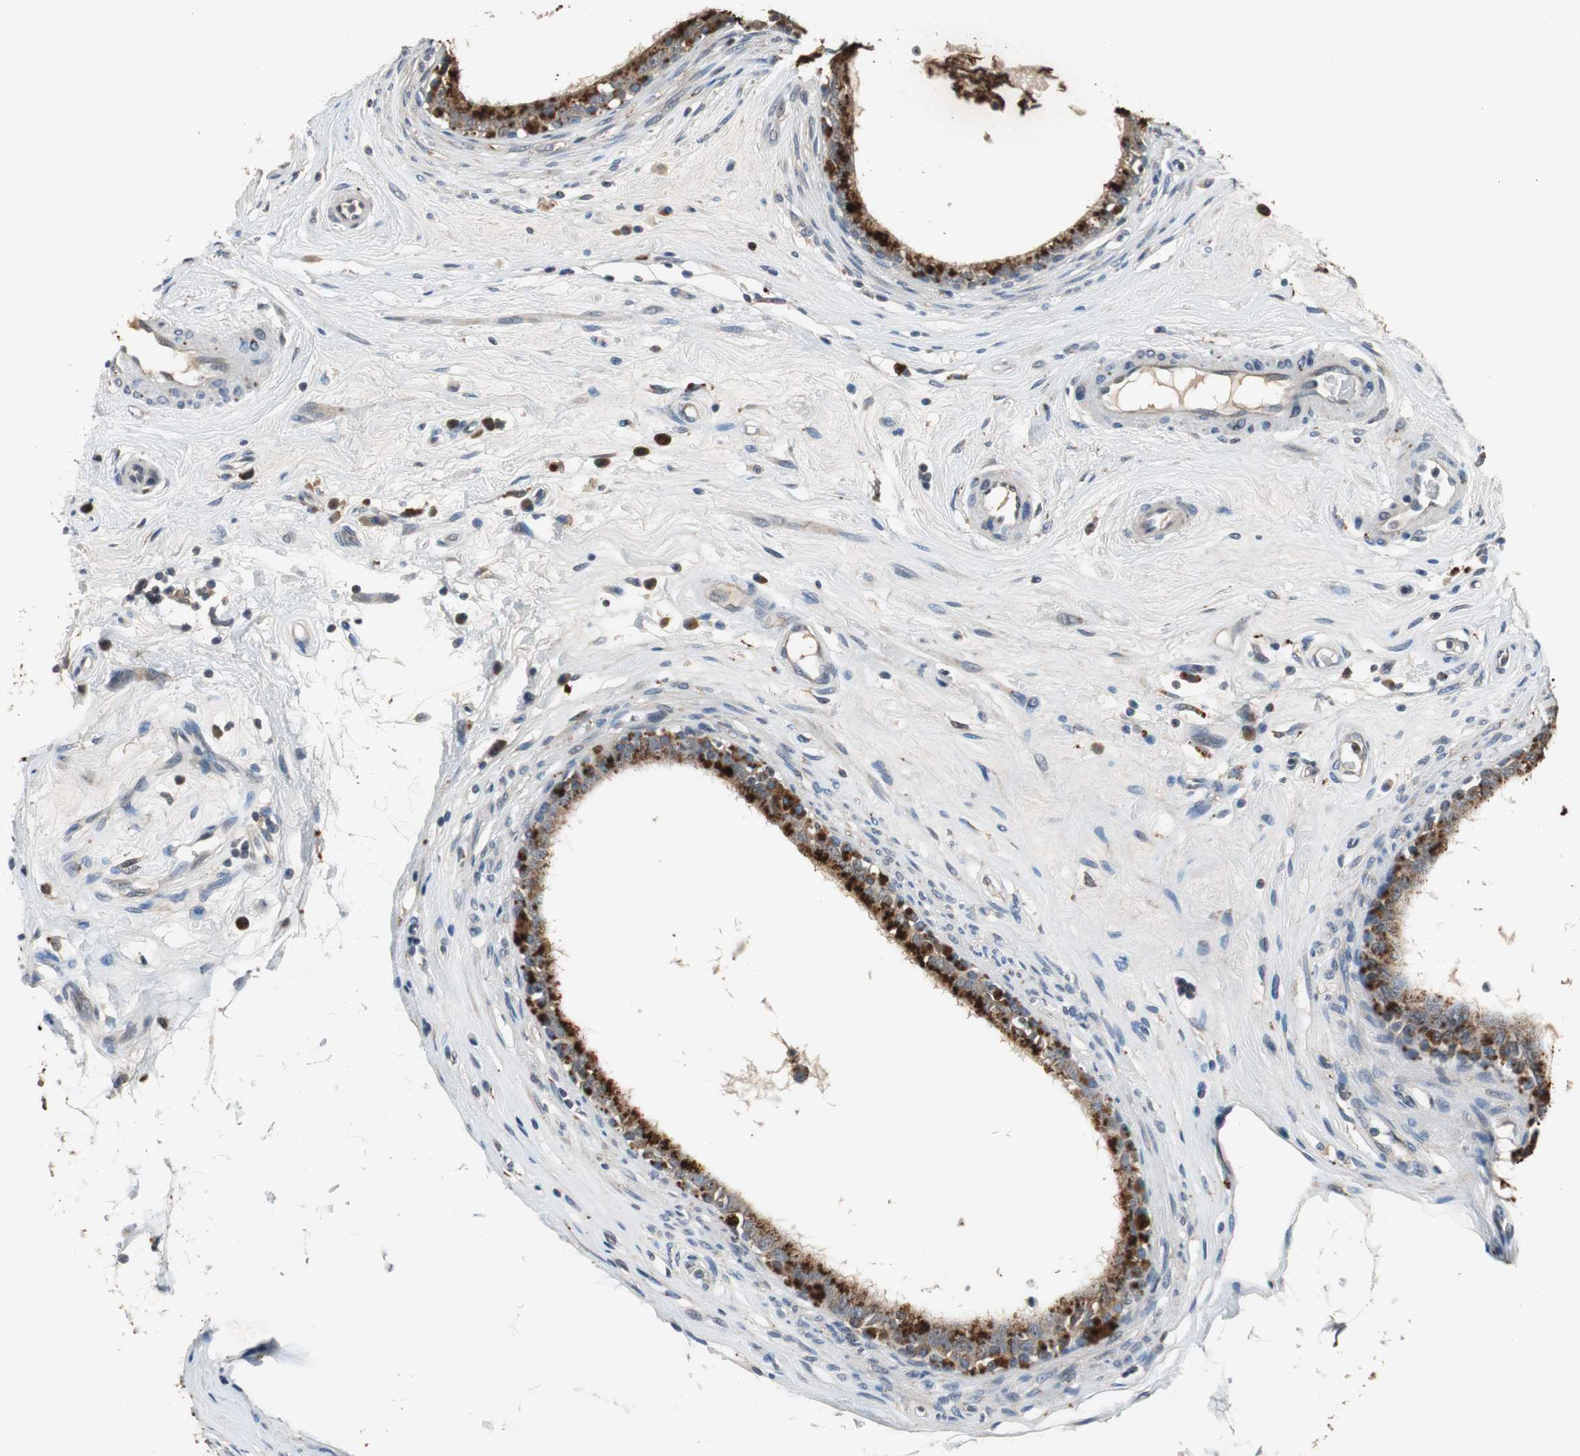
{"staining": {"intensity": "moderate", "quantity": ">75%", "location": "cytoplasmic/membranous"}, "tissue": "epididymis", "cell_type": "Glandular cells", "image_type": "normal", "snomed": [{"axis": "morphology", "description": "Normal tissue, NOS"}, {"axis": "morphology", "description": "Inflammation, NOS"}, {"axis": "topography", "description": "Epididymis"}], "caption": "Brown immunohistochemical staining in unremarkable human epididymis displays moderate cytoplasmic/membranous expression in about >75% of glandular cells. (DAB IHC with brightfield microscopy, high magnification).", "gene": "PI4KB", "patient": {"sex": "male", "age": 84}}